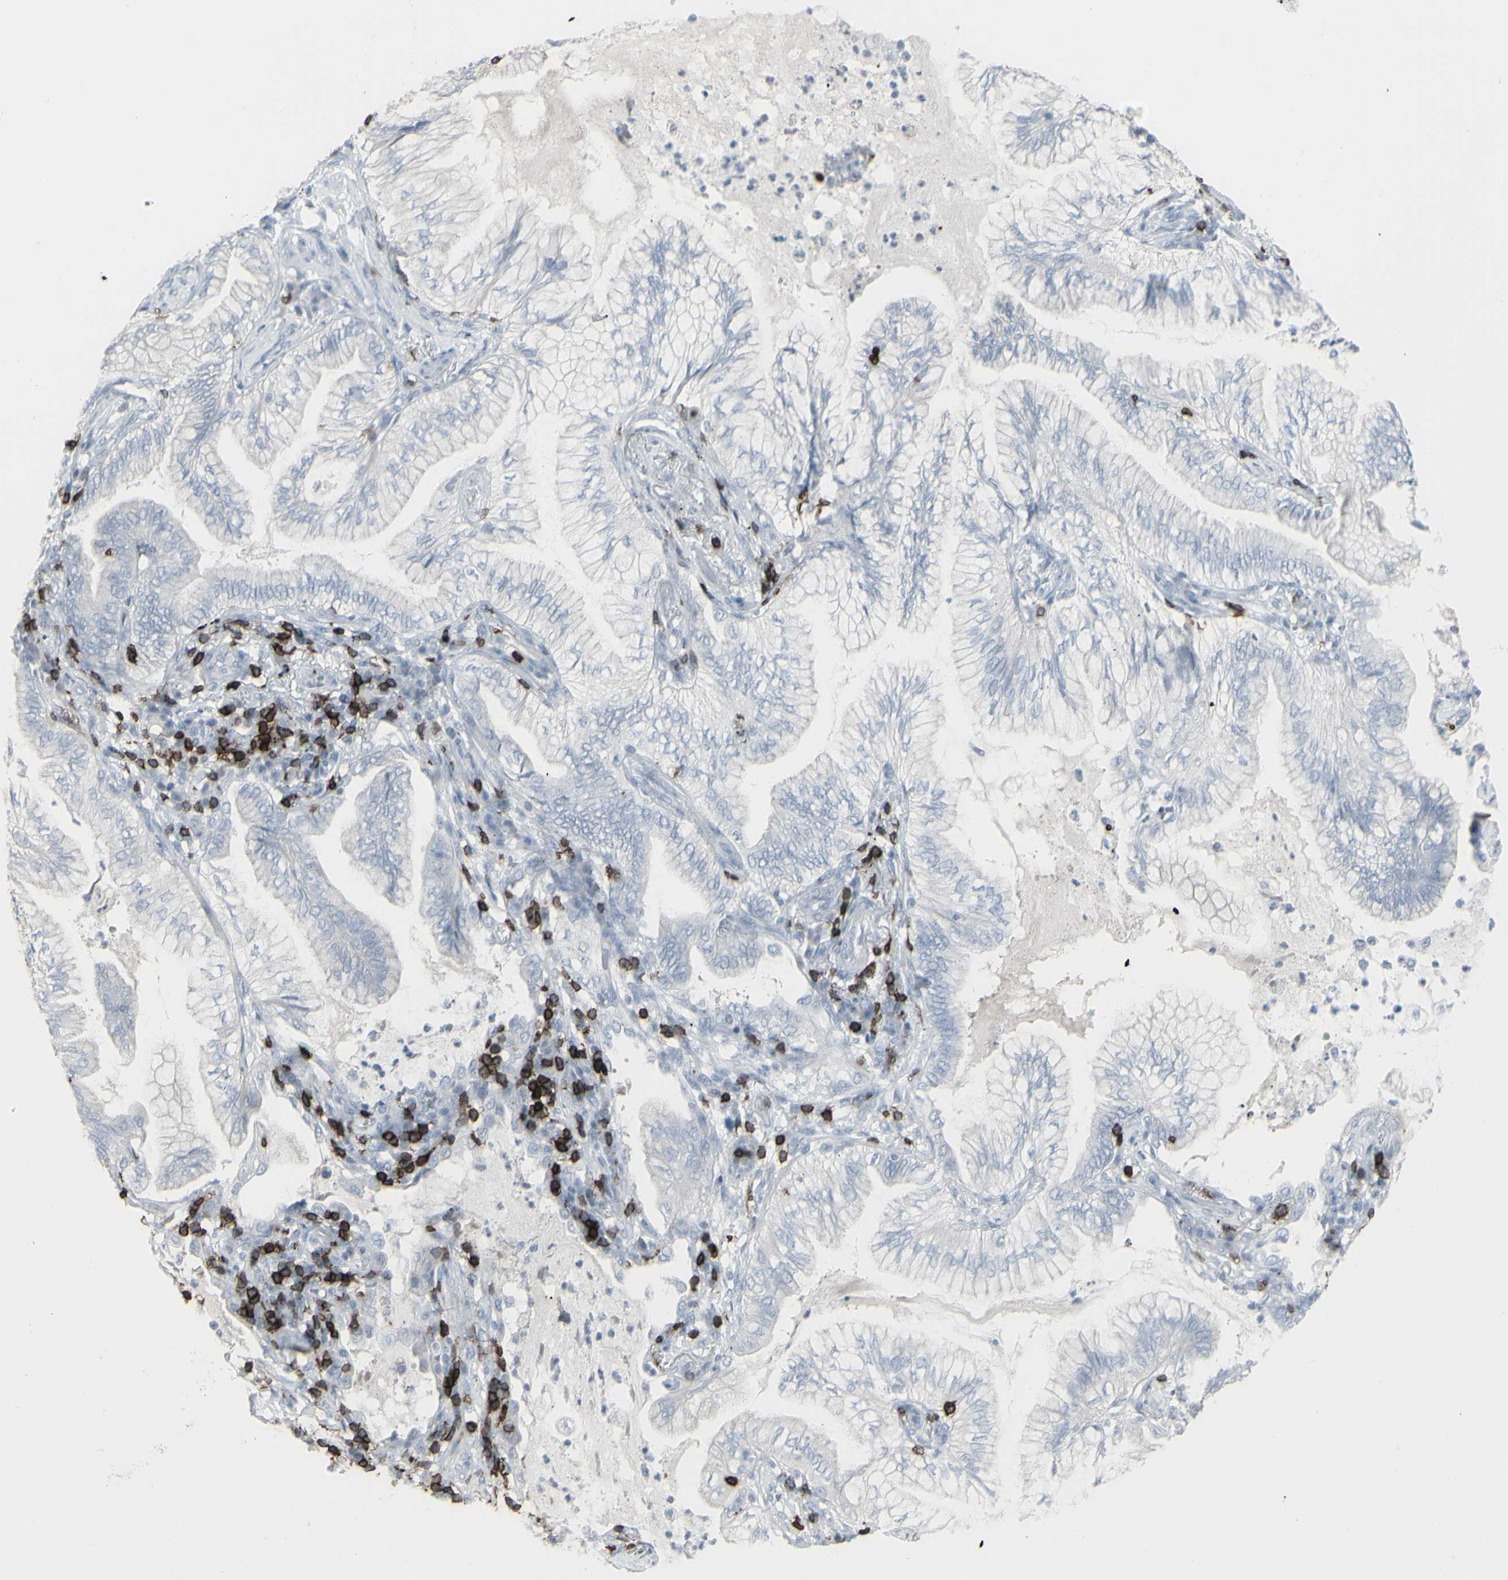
{"staining": {"intensity": "negative", "quantity": "none", "location": "none"}, "tissue": "lung cancer", "cell_type": "Tumor cells", "image_type": "cancer", "snomed": [{"axis": "morphology", "description": "Normal tissue, NOS"}, {"axis": "morphology", "description": "Adenocarcinoma, NOS"}, {"axis": "topography", "description": "Bronchus"}, {"axis": "topography", "description": "Lung"}], "caption": "Immunohistochemical staining of lung cancer (adenocarcinoma) shows no significant staining in tumor cells.", "gene": "CD247", "patient": {"sex": "female", "age": 70}}